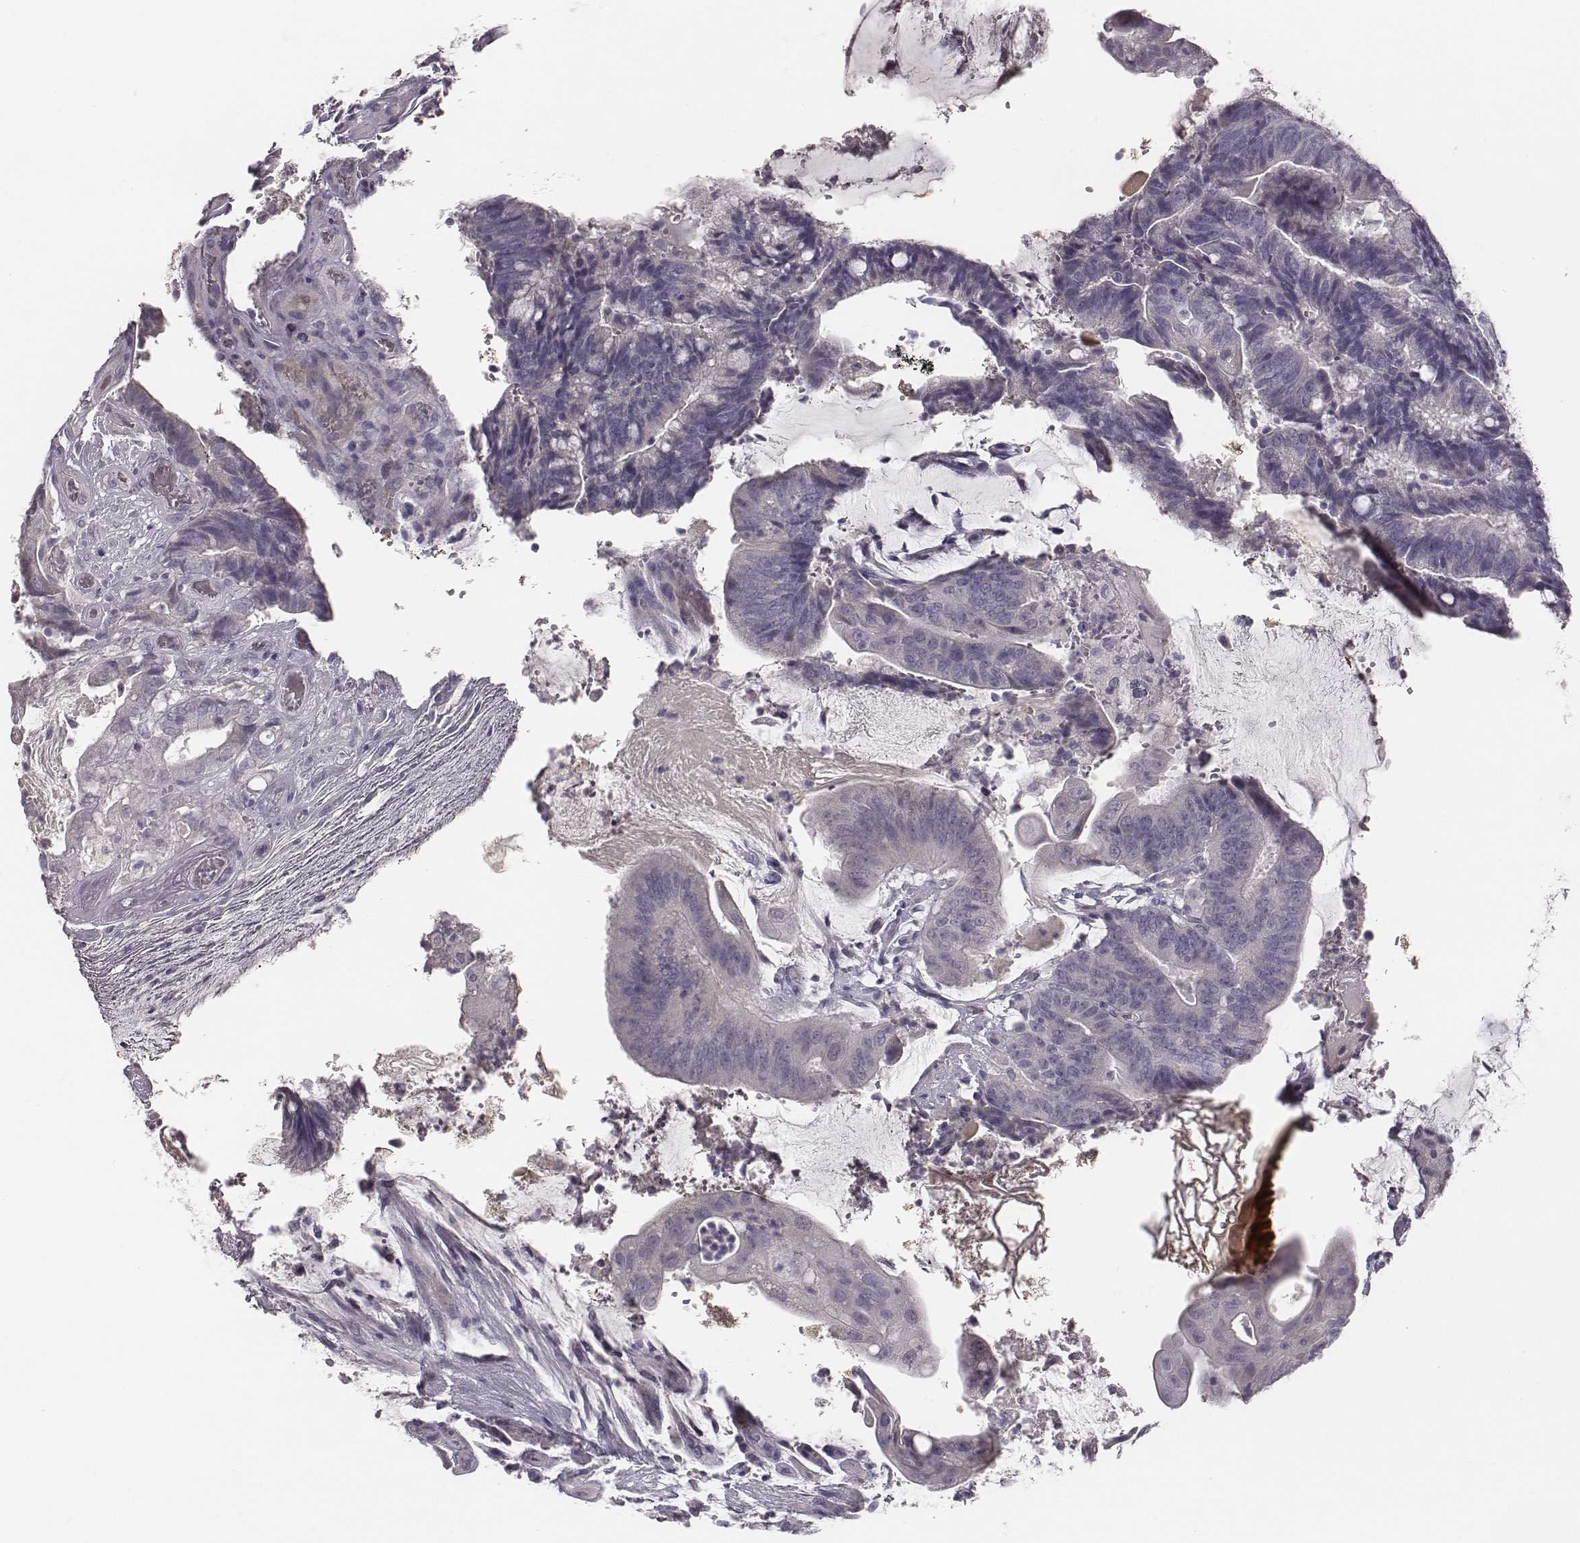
{"staining": {"intensity": "negative", "quantity": "none", "location": "none"}, "tissue": "colorectal cancer", "cell_type": "Tumor cells", "image_type": "cancer", "snomed": [{"axis": "morphology", "description": "Adenocarcinoma, NOS"}, {"axis": "topography", "description": "Colon"}], "caption": "Immunohistochemical staining of colorectal cancer (adenocarcinoma) demonstrates no significant staining in tumor cells.", "gene": "MYH6", "patient": {"sex": "female", "age": 43}}